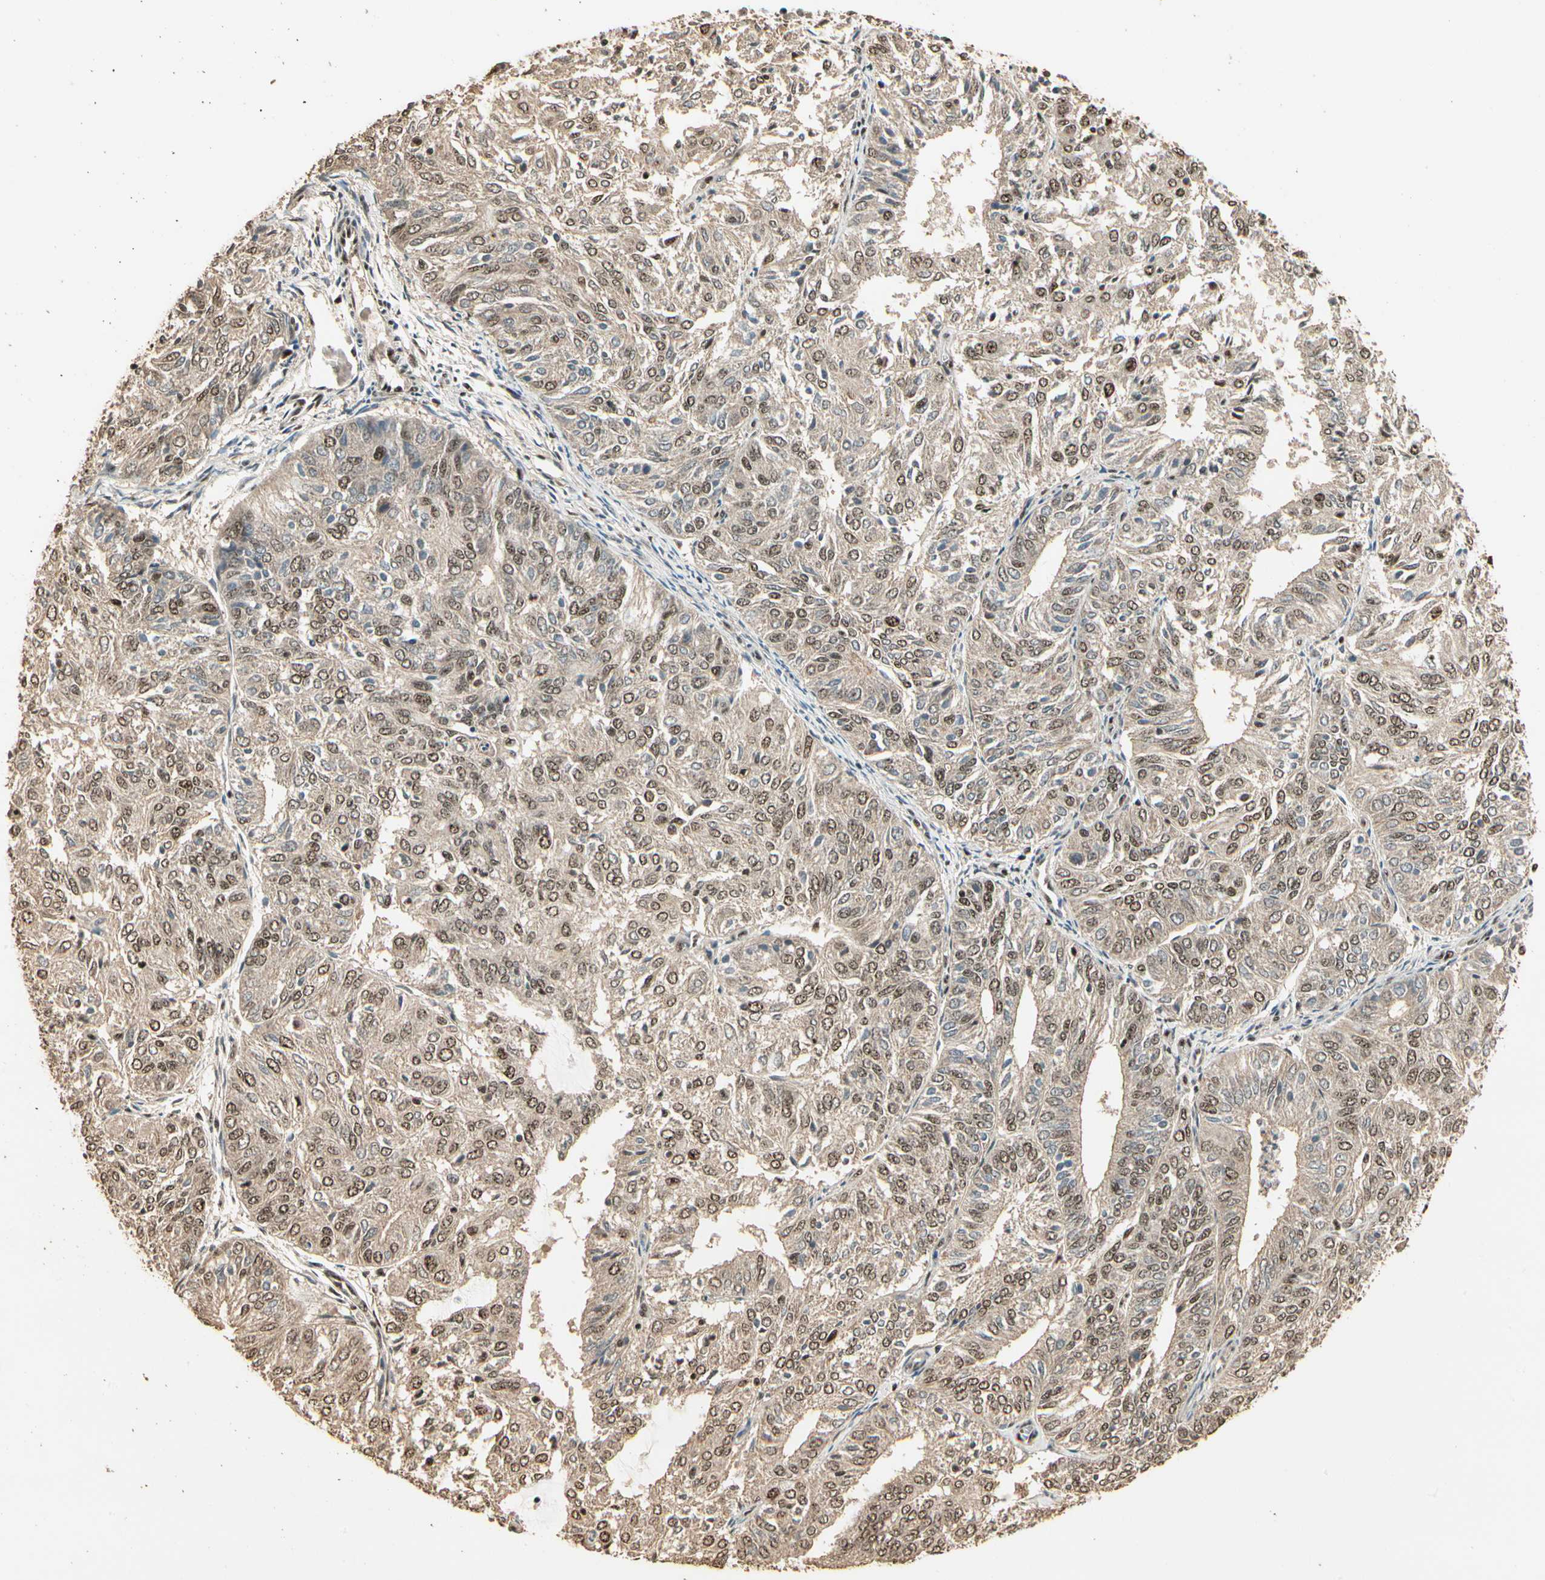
{"staining": {"intensity": "moderate", "quantity": ">75%", "location": "cytoplasmic/membranous,nuclear"}, "tissue": "endometrial cancer", "cell_type": "Tumor cells", "image_type": "cancer", "snomed": [{"axis": "morphology", "description": "Adenocarcinoma, NOS"}, {"axis": "topography", "description": "Uterus"}], "caption": "Immunohistochemistry photomicrograph of neoplastic tissue: human endometrial adenocarcinoma stained using immunohistochemistry (IHC) reveals medium levels of moderate protein expression localized specifically in the cytoplasmic/membranous and nuclear of tumor cells, appearing as a cytoplasmic/membranous and nuclear brown color.", "gene": "RBM25", "patient": {"sex": "female", "age": 60}}